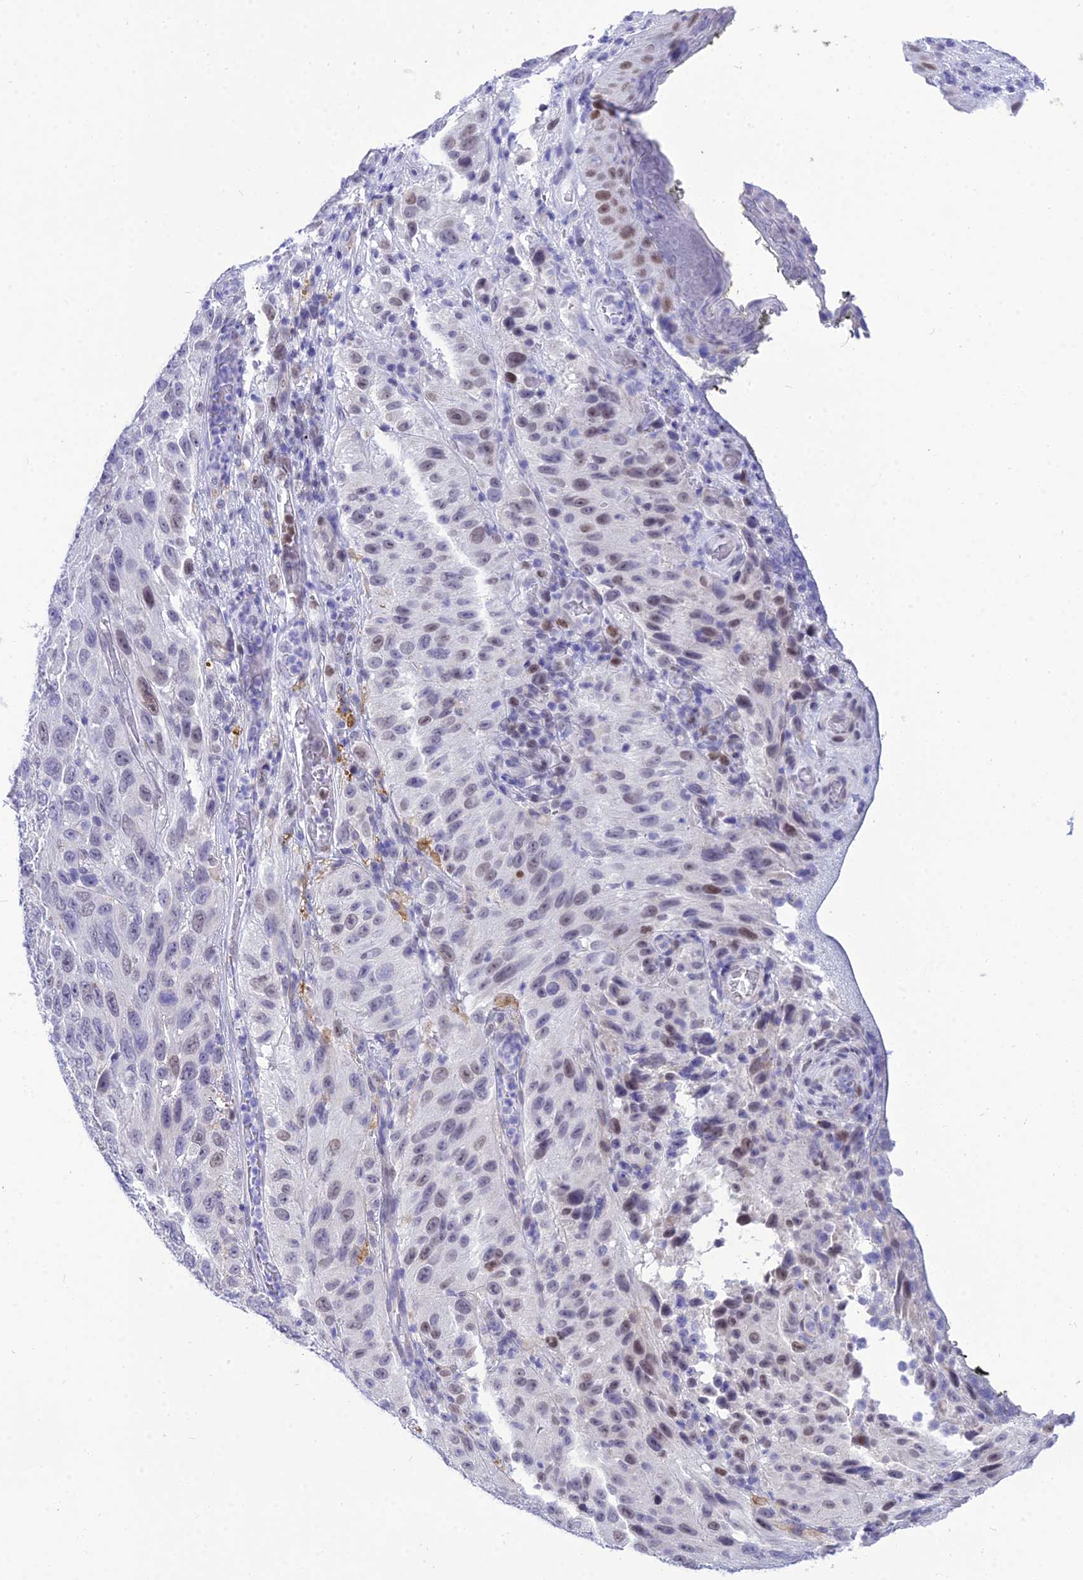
{"staining": {"intensity": "moderate", "quantity": "<25%", "location": "nuclear"}, "tissue": "melanoma", "cell_type": "Tumor cells", "image_type": "cancer", "snomed": [{"axis": "morphology", "description": "Malignant melanoma, NOS"}, {"axis": "topography", "description": "Skin"}], "caption": "Immunohistochemistry (IHC) image of neoplastic tissue: human malignant melanoma stained using IHC reveals low levels of moderate protein expression localized specifically in the nuclear of tumor cells, appearing as a nuclear brown color.", "gene": "DEFB107A", "patient": {"sex": "female", "age": 96}}